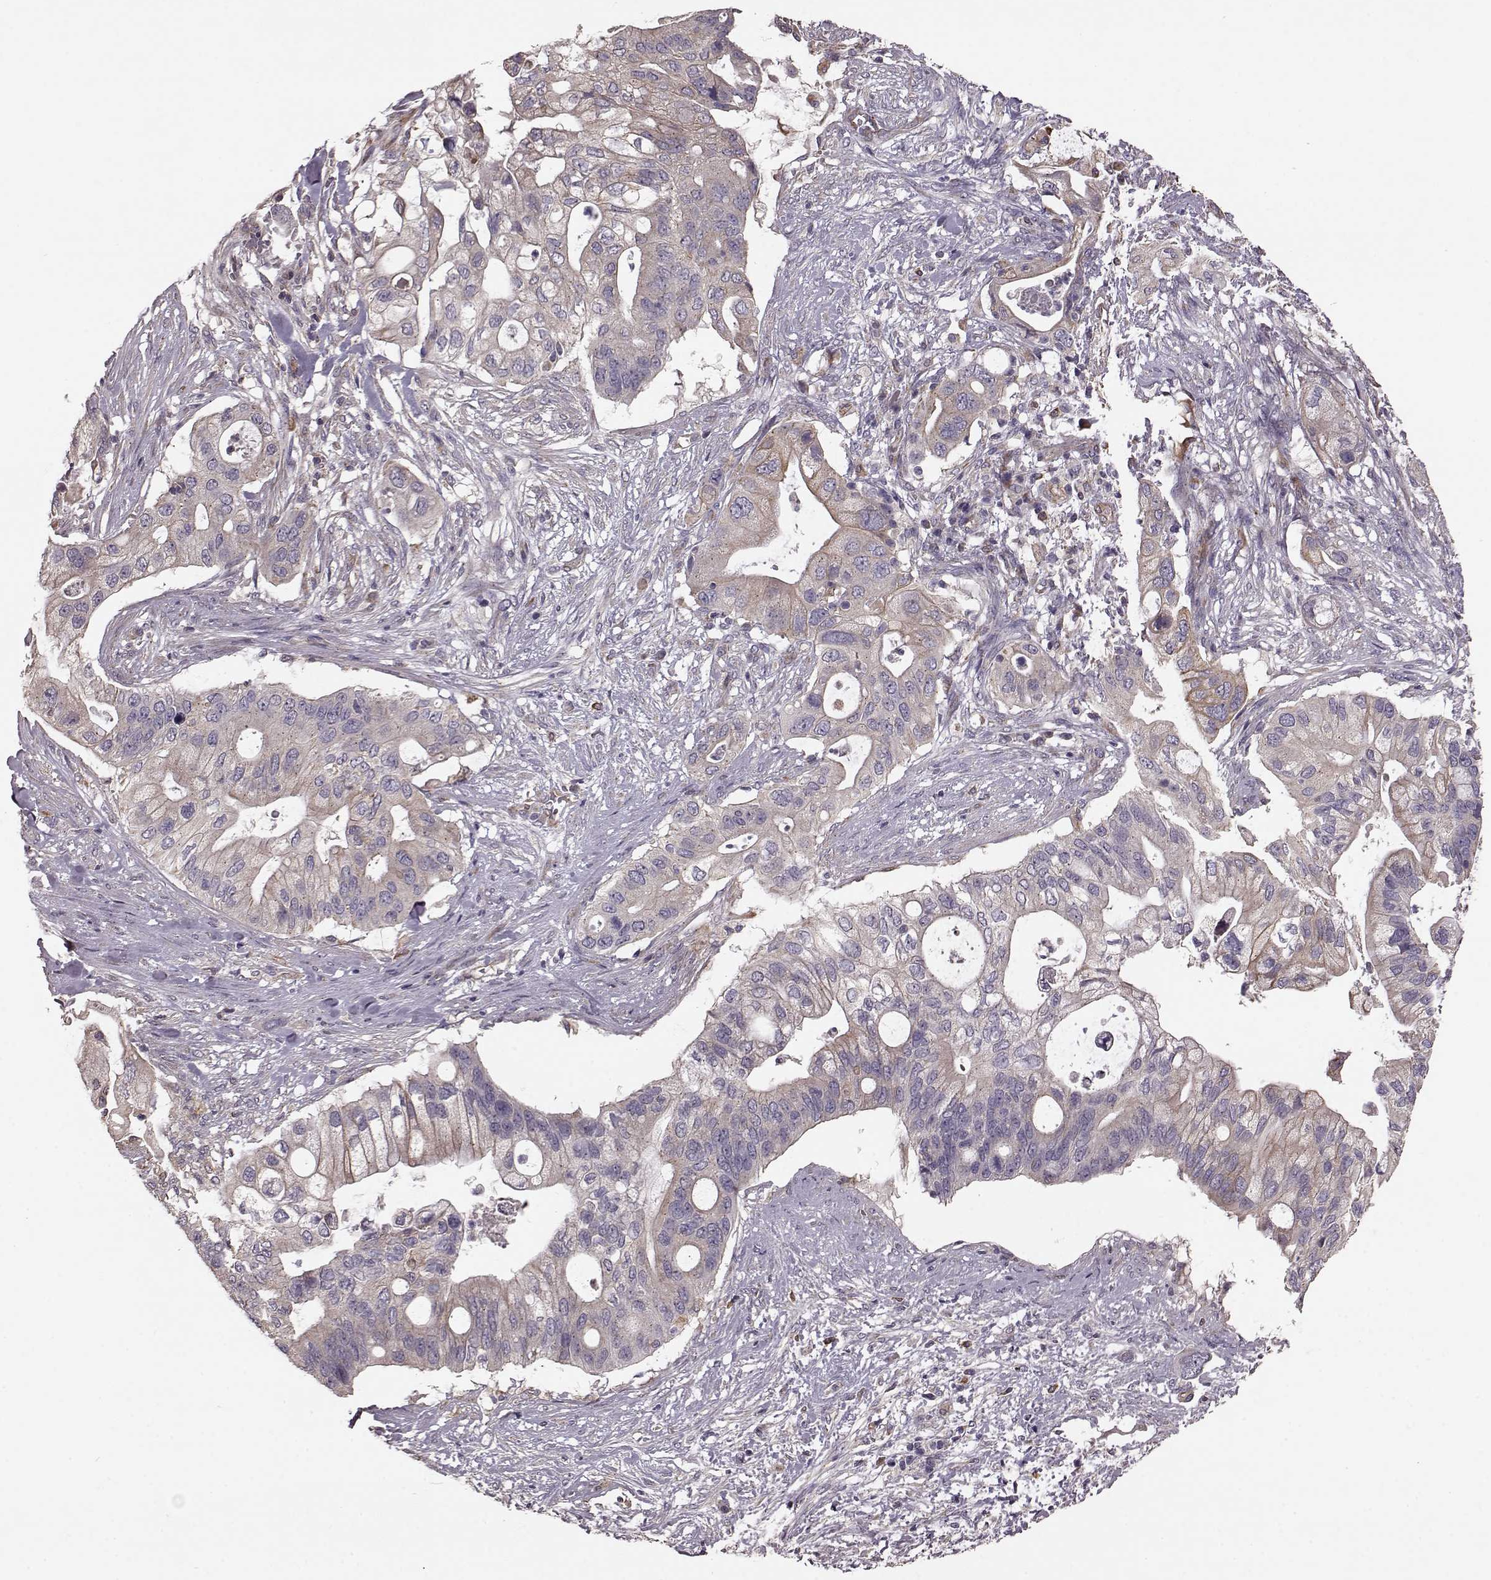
{"staining": {"intensity": "moderate", "quantity": "25%-75%", "location": "cytoplasmic/membranous"}, "tissue": "pancreatic cancer", "cell_type": "Tumor cells", "image_type": "cancer", "snomed": [{"axis": "morphology", "description": "Adenocarcinoma, NOS"}, {"axis": "topography", "description": "Pancreas"}], "caption": "This is a micrograph of IHC staining of pancreatic cancer (adenocarcinoma), which shows moderate expression in the cytoplasmic/membranous of tumor cells.", "gene": "NTF3", "patient": {"sex": "female", "age": 72}}